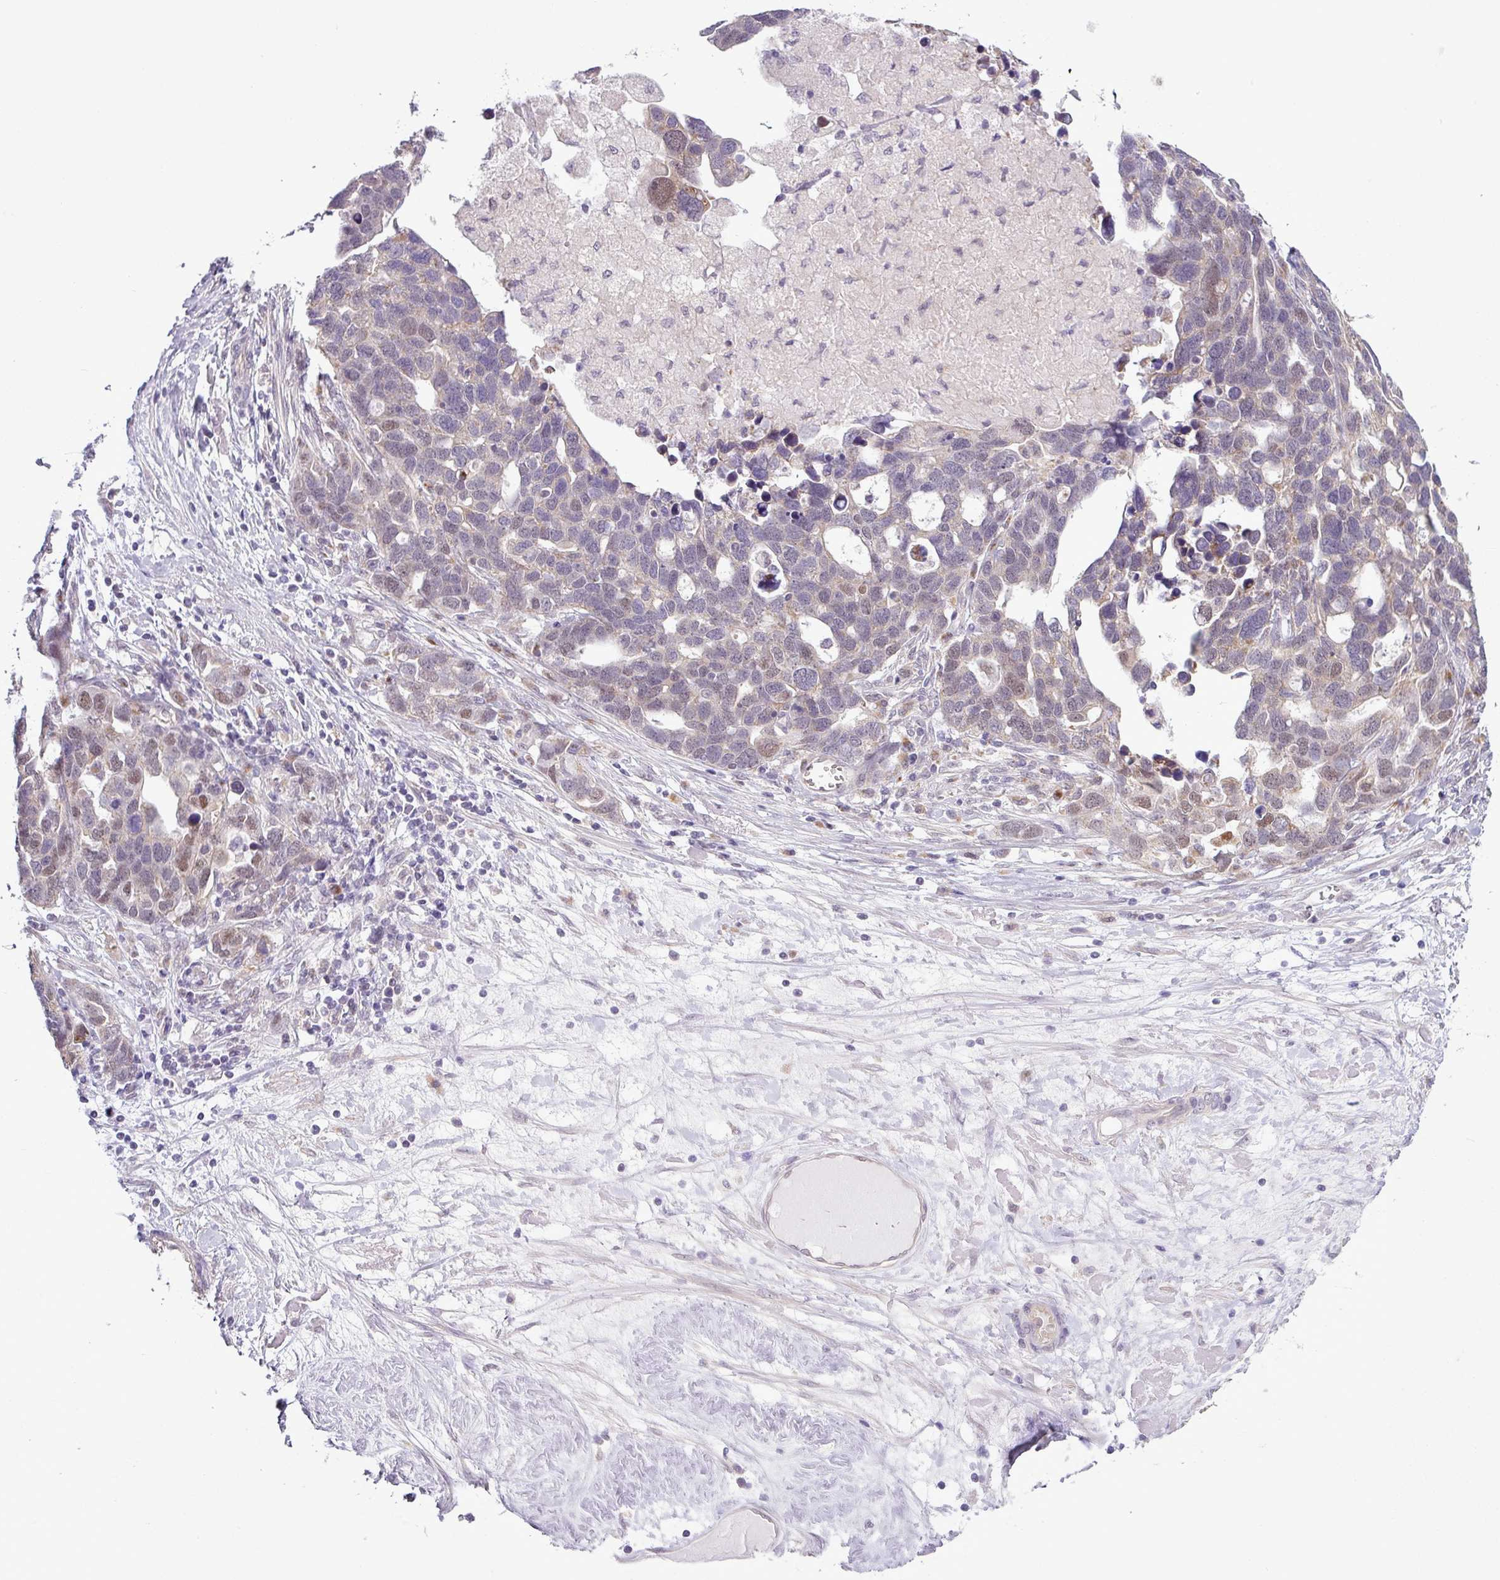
{"staining": {"intensity": "moderate", "quantity": "<25%", "location": "nuclear"}, "tissue": "ovarian cancer", "cell_type": "Tumor cells", "image_type": "cancer", "snomed": [{"axis": "morphology", "description": "Cystadenocarcinoma, serous, NOS"}, {"axis": "topography", "description": "Ovary"}], "caption": "Immunohistochemistry (IHC) of human ovarian cancer exhibits low levels of moderate nuclear expression in approximately <25% of tumor cells. The staining is performed using DAB (3,3'-diaminobenzidine) brown chromogen to label protein expression. The nuclei are counter-stained blue using hematoxylin.", "gene": "ZNF217", "patient": {"sex": "female", "age": 54}}